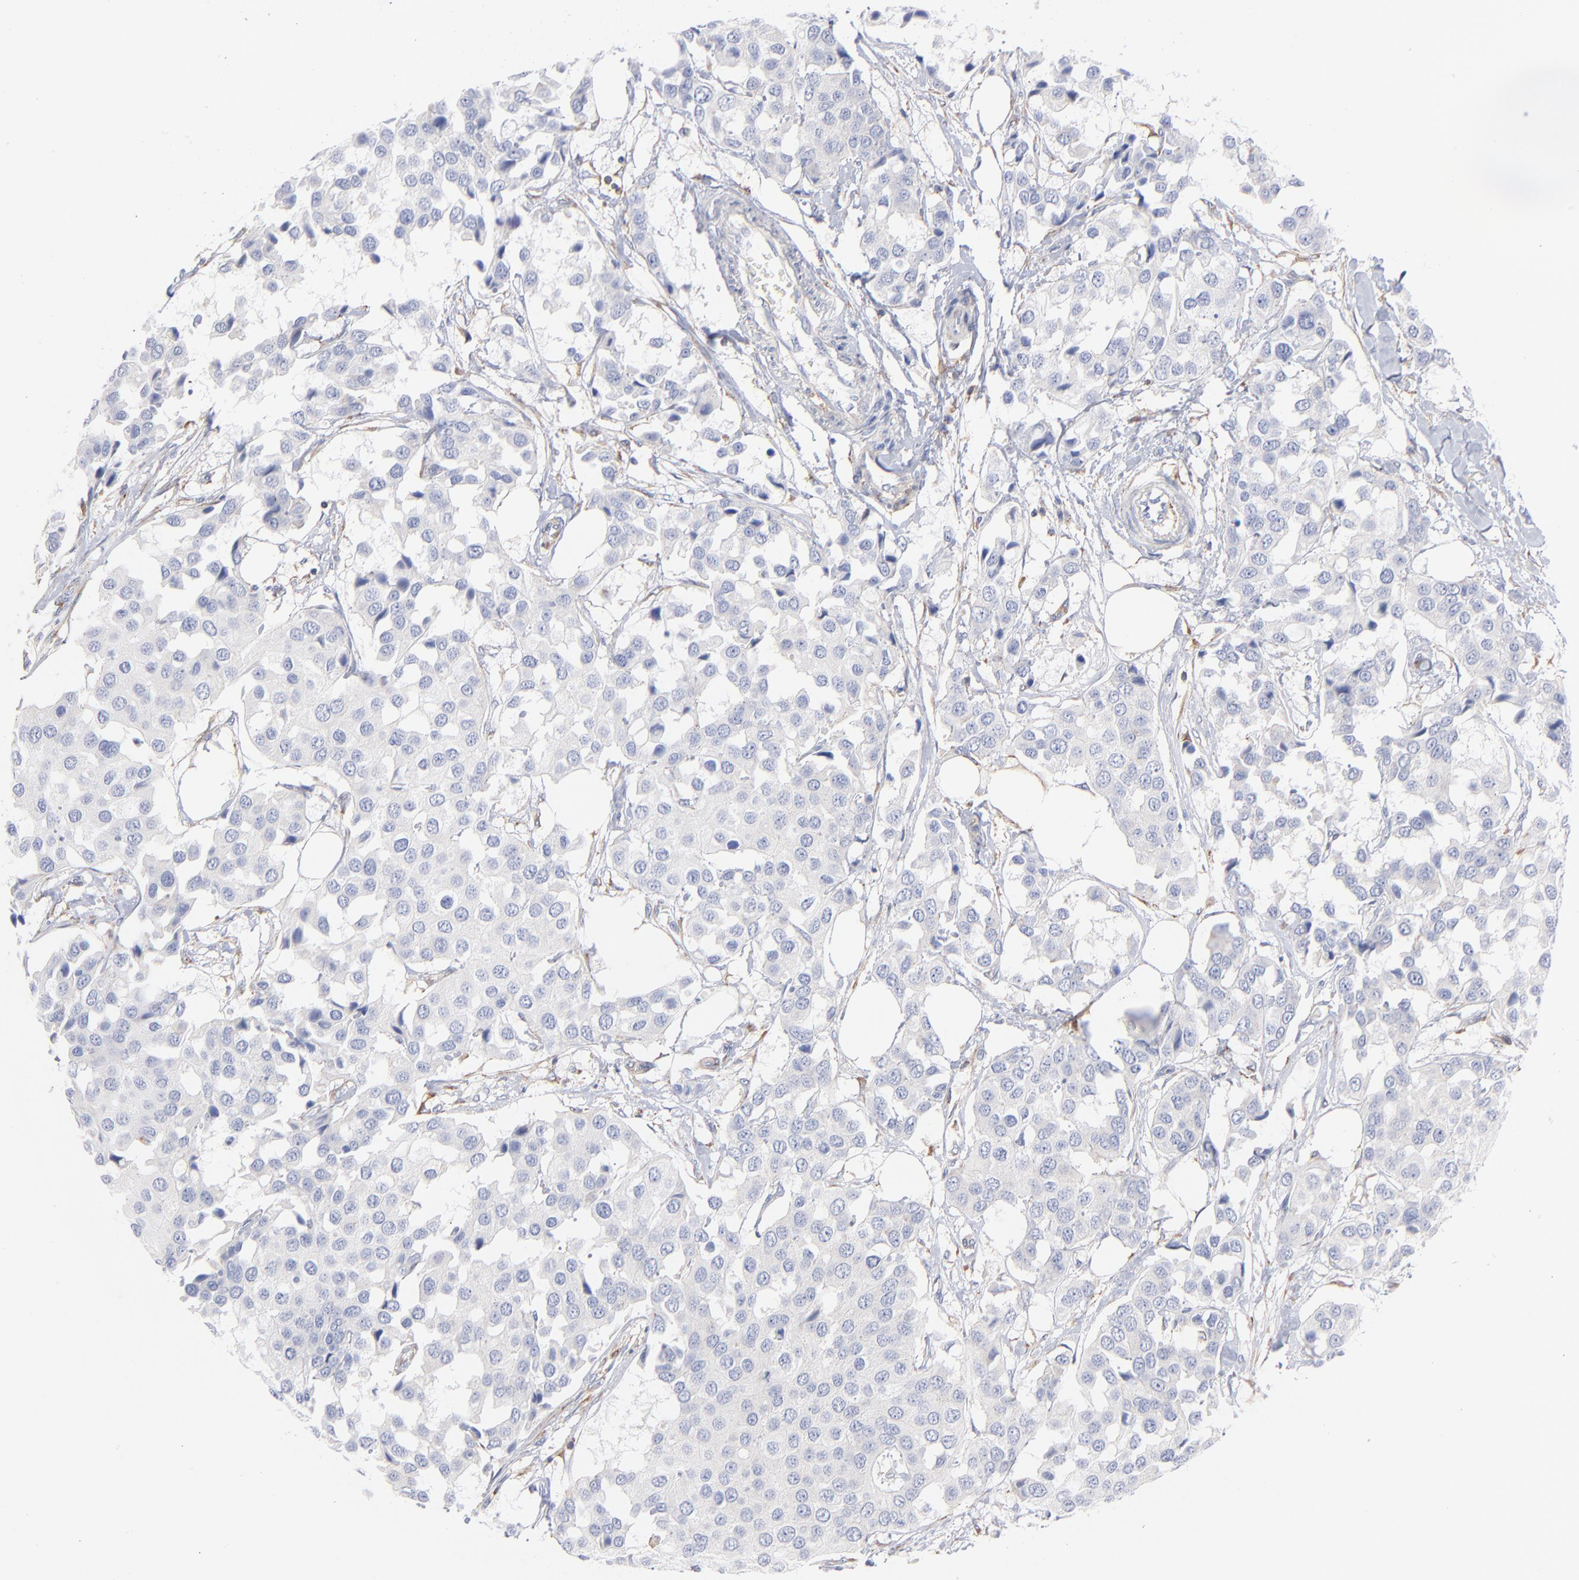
{"staining": {"intensity": "negative", "quantity": "none", "location": "none"}, "tissue": "breast cancer", "cell_type": "Tumor cells", "image_type": "cancer", "snomed": [{"axis": "morphology", "description": "Duct carcinoma"}, {"axis": "topography", "description": "Breast"}], "caption": "IHC histopathology image of neoplastic tissue: breast invasive ductal carcinoma stained with DAB shows no significant protein positivity in tumor cells.", "gene": "SEPTIN6", "patient": {"sex": "female", "age": 80}}